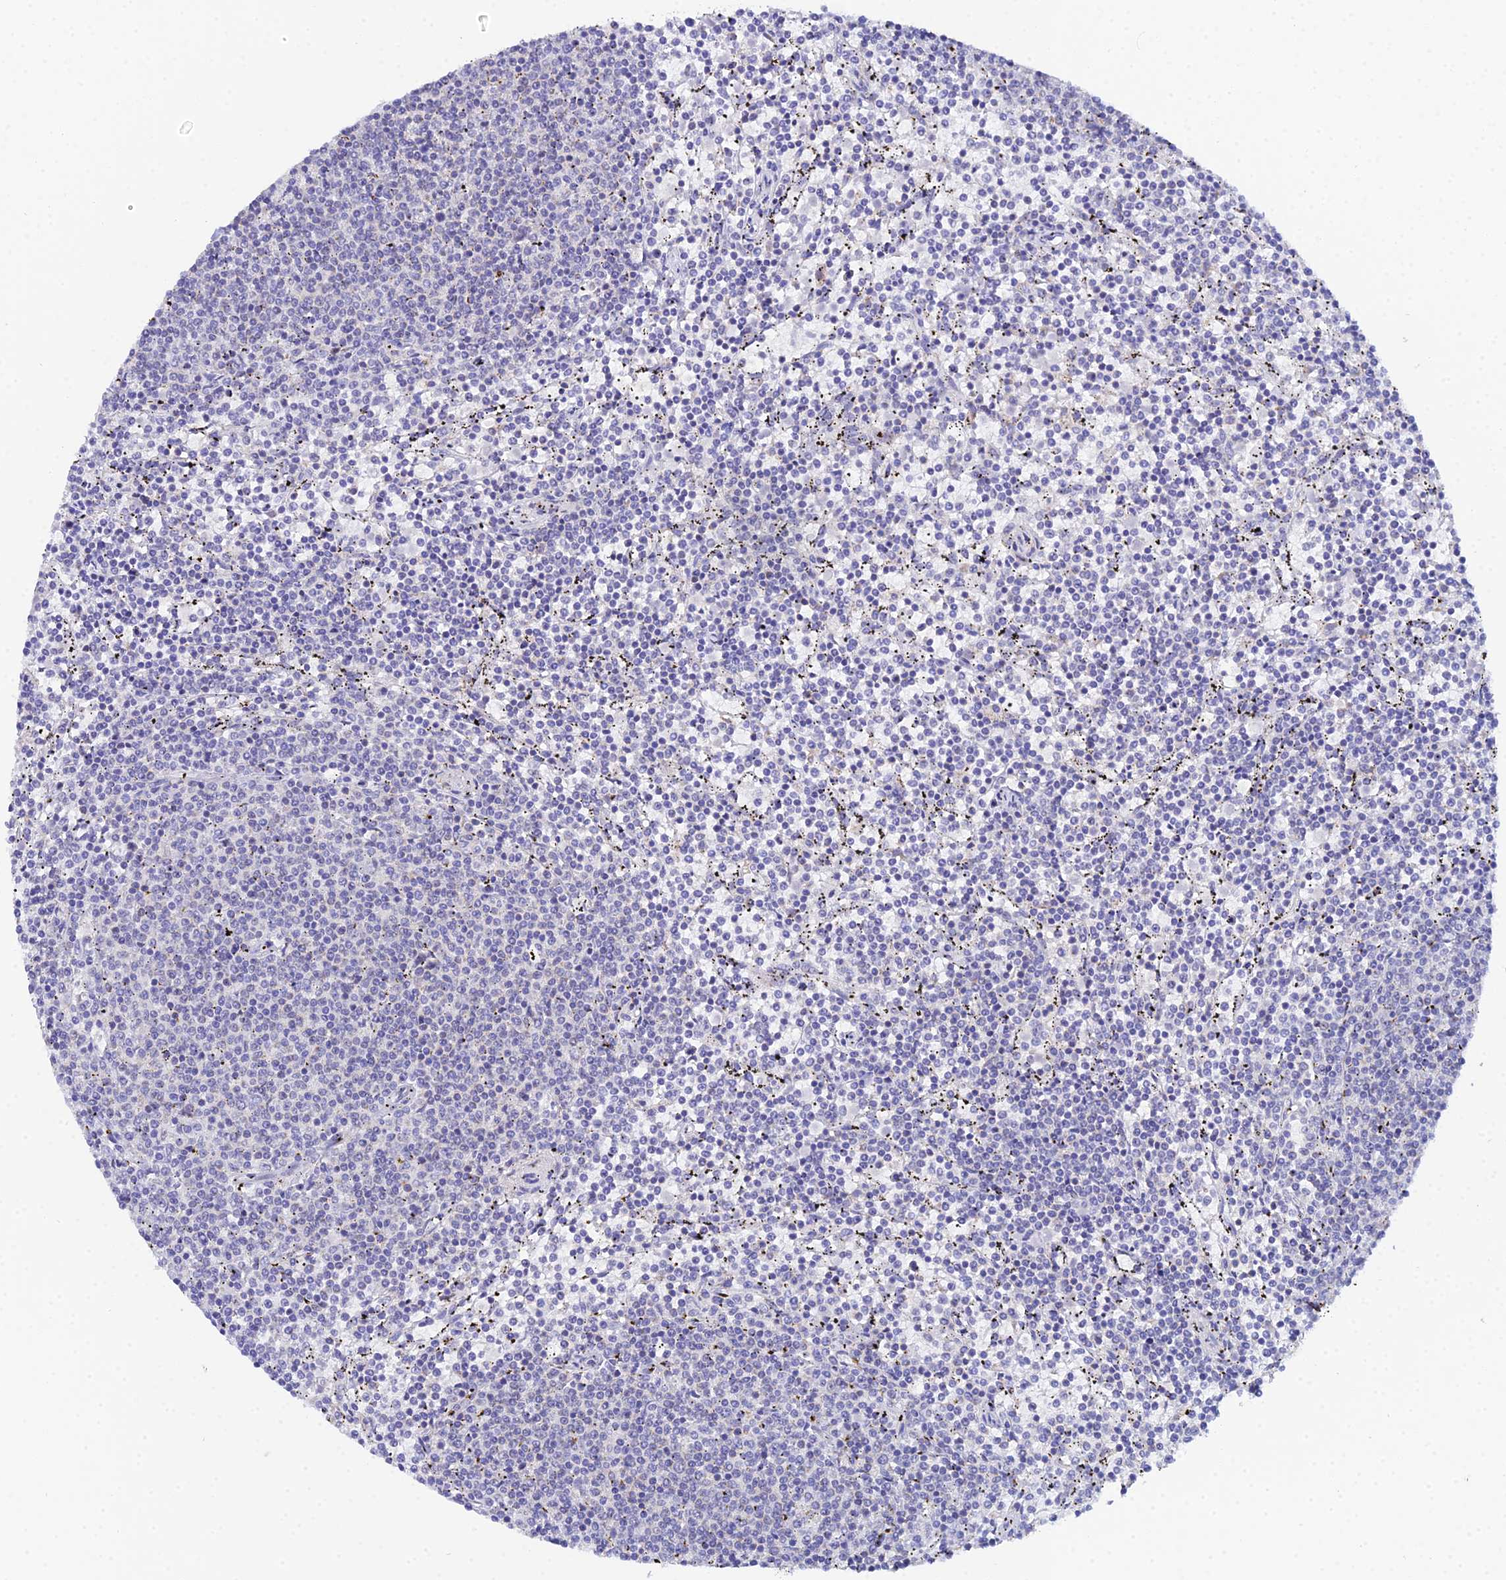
{"staining": {"intensity": "negative", "quantity": "none", "location": "none"}, "tissue": "lymphoma", "cell_type": "Tumor cells", "image_type": "cancer", "snomed": [{"axis": "morphology", "description": "Malignant lymphoma, non-Hodgkin's type, Low grade"}, {"axis": "topography", "description": "Spleen"}], "caption": "Immunohistochemistry micrograph of neoplastic tissue: low-grade malignant lymphoma, non-Hodgkin's type stained with DAB exhibits no significant protein positivity in tumor cells.", "gene": "PLPP4", "patient": {"sex": "female", "age": 50}}